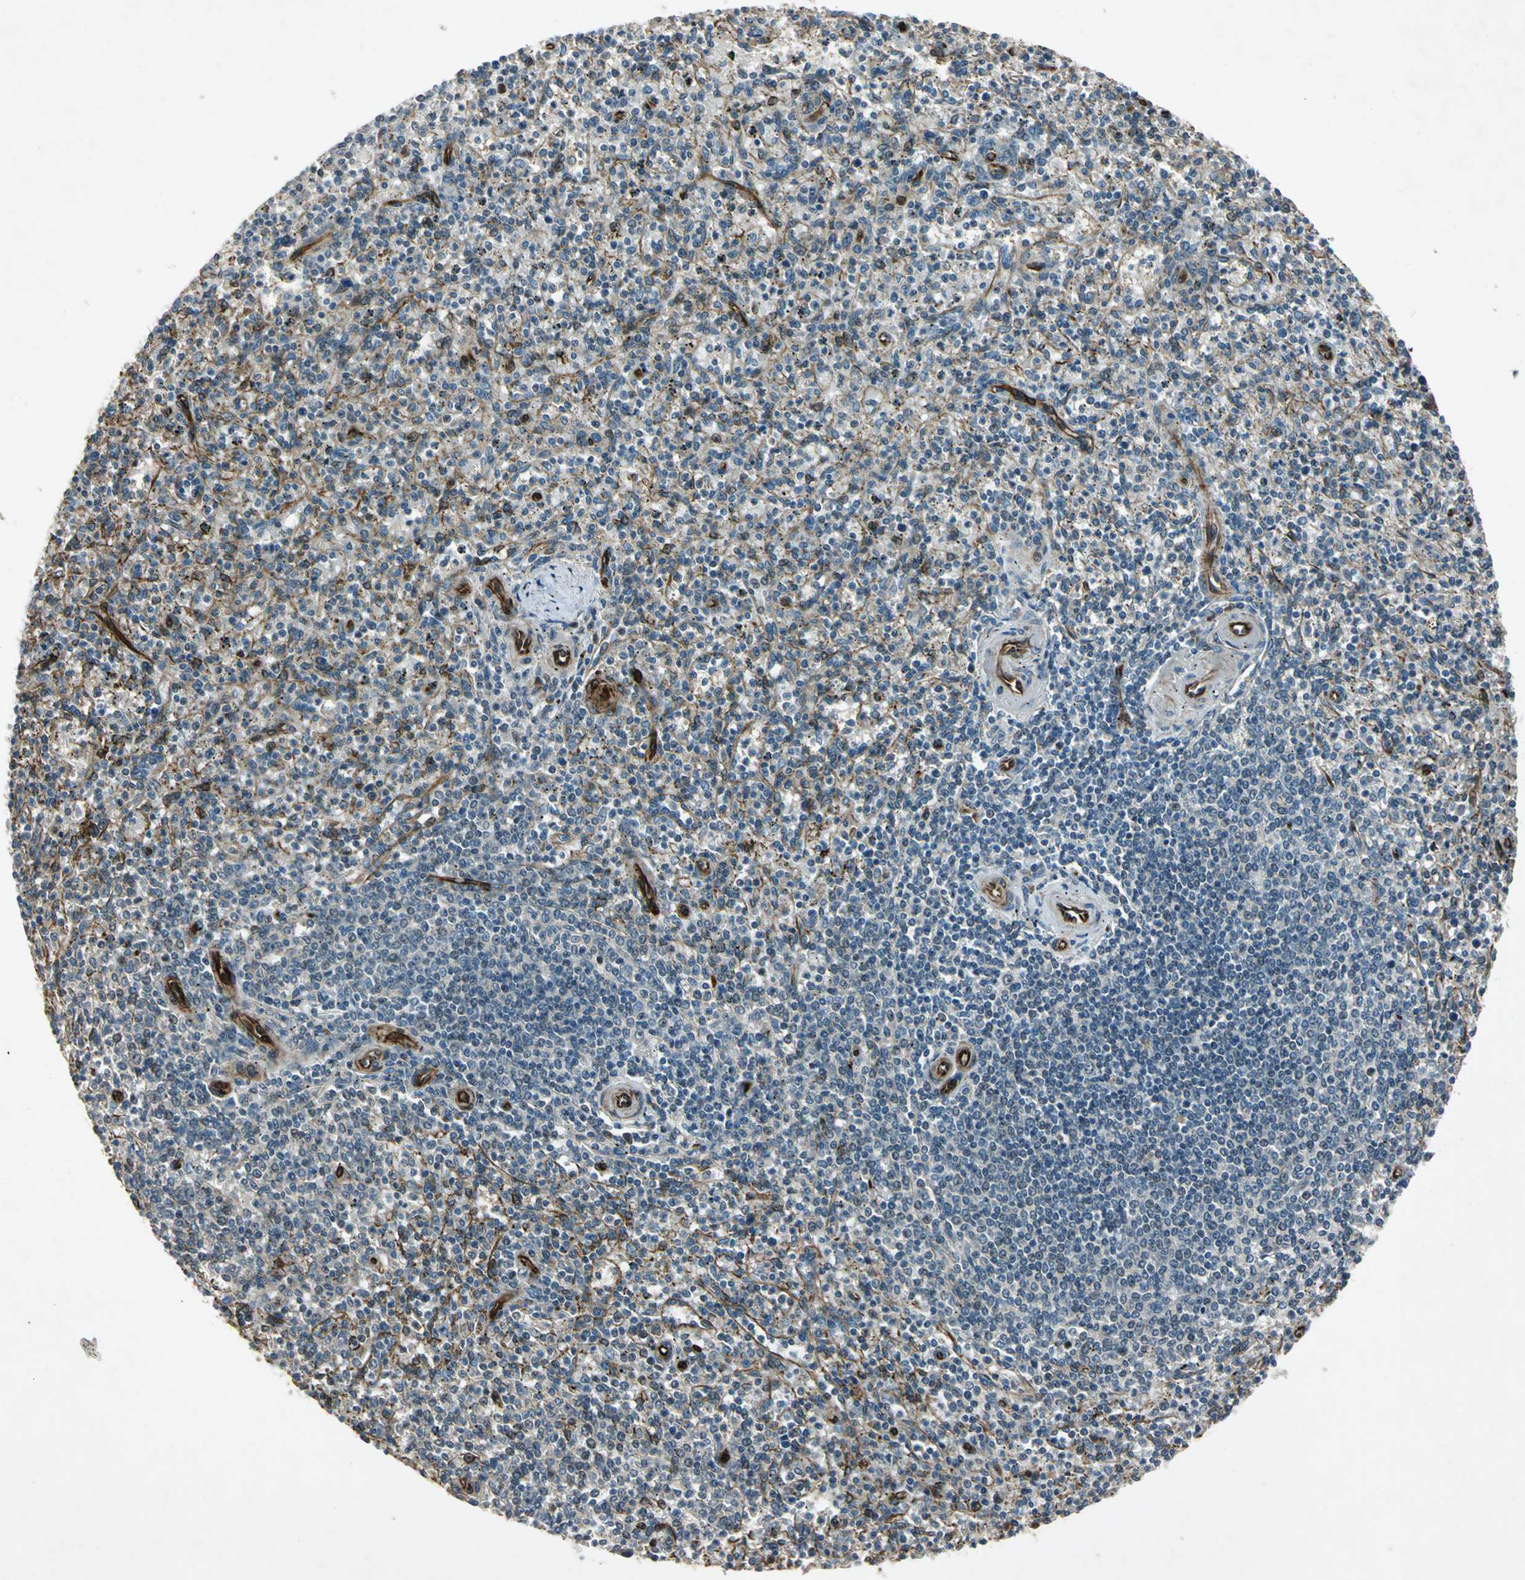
{"staining": {"intensity": "weak", "quantity": "25%-75%", "location": "cytoplasmic/membranous"}, "tissue": "spleen", "cell_type": "Cells in red pulp", "image_type": "normal", "snomed": [{"axis": "morphology", "description": "Normal tissue, NOS"}, {"axis": "topography", "description": "Spleen"}], "caption": "A brown stain highlights weak cytoplasmic/membranous staining of a protein in cells in red pulp of unremarkable human spleen. (Stains: DAB in brown, nuclei in blue, Microscopy: brightfield microscopy at high magnification).", "gene": "EXD2", "patient": {"sex": "male", "age": 72}}